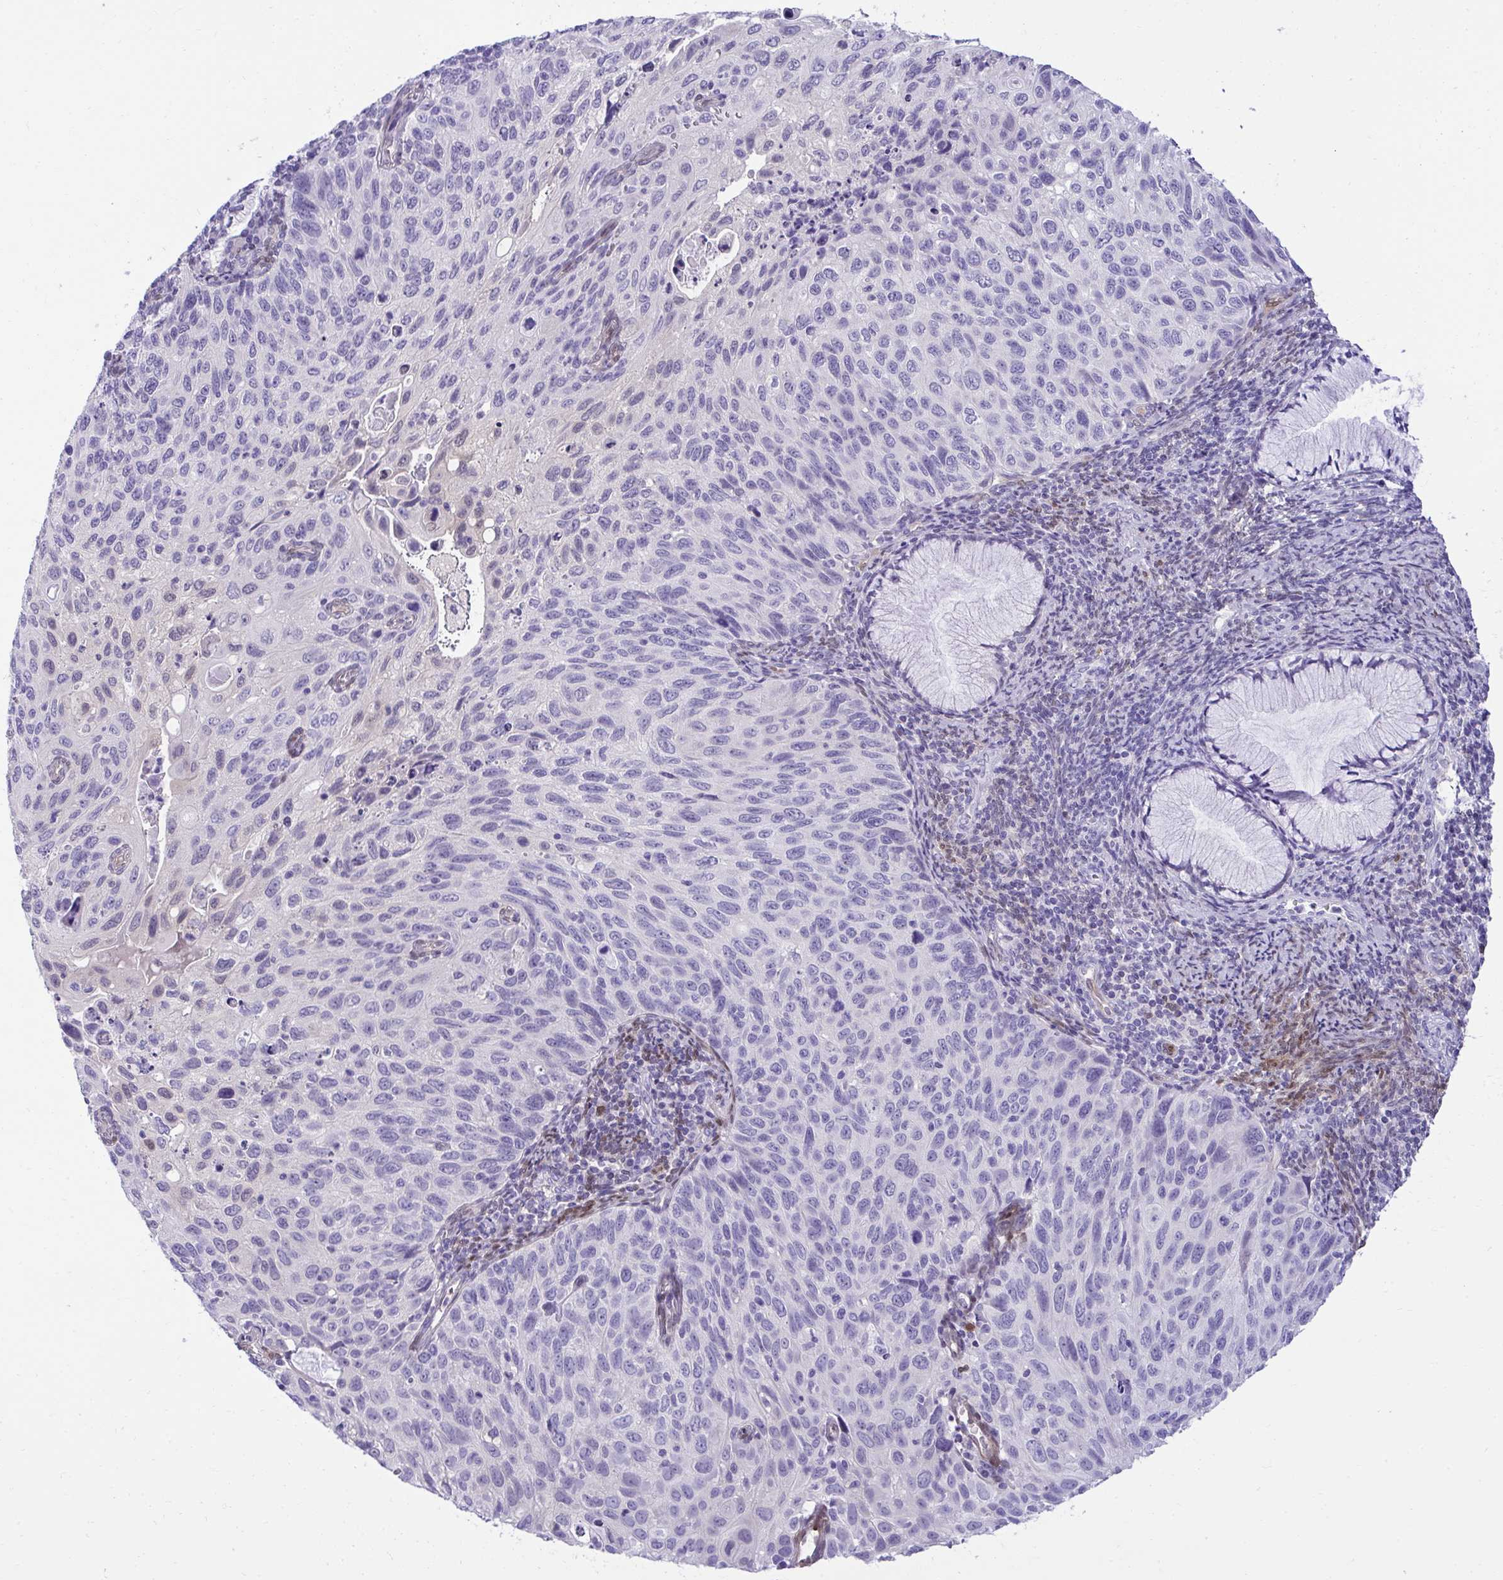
{"staining": {"intensity": "negative", "quantity": "none", "location": "none"}, "tissue": "cervical cancer", "cell_type": "Tumor cells", "image_type": "cancer", "snomed": [{"axis": "morphology", "description": "Squamous cell carcinoma, NOS"}, {"axis": "topography", "description": "Cervix"}], "caption": "The immunohistochemistry (IHC) histopathology image has no significant expression in tumor cells of cervical squamous cell carcinoma tissue.", "gene": "PGM2L1", "patient": {"sex": "female", "age": 70}}